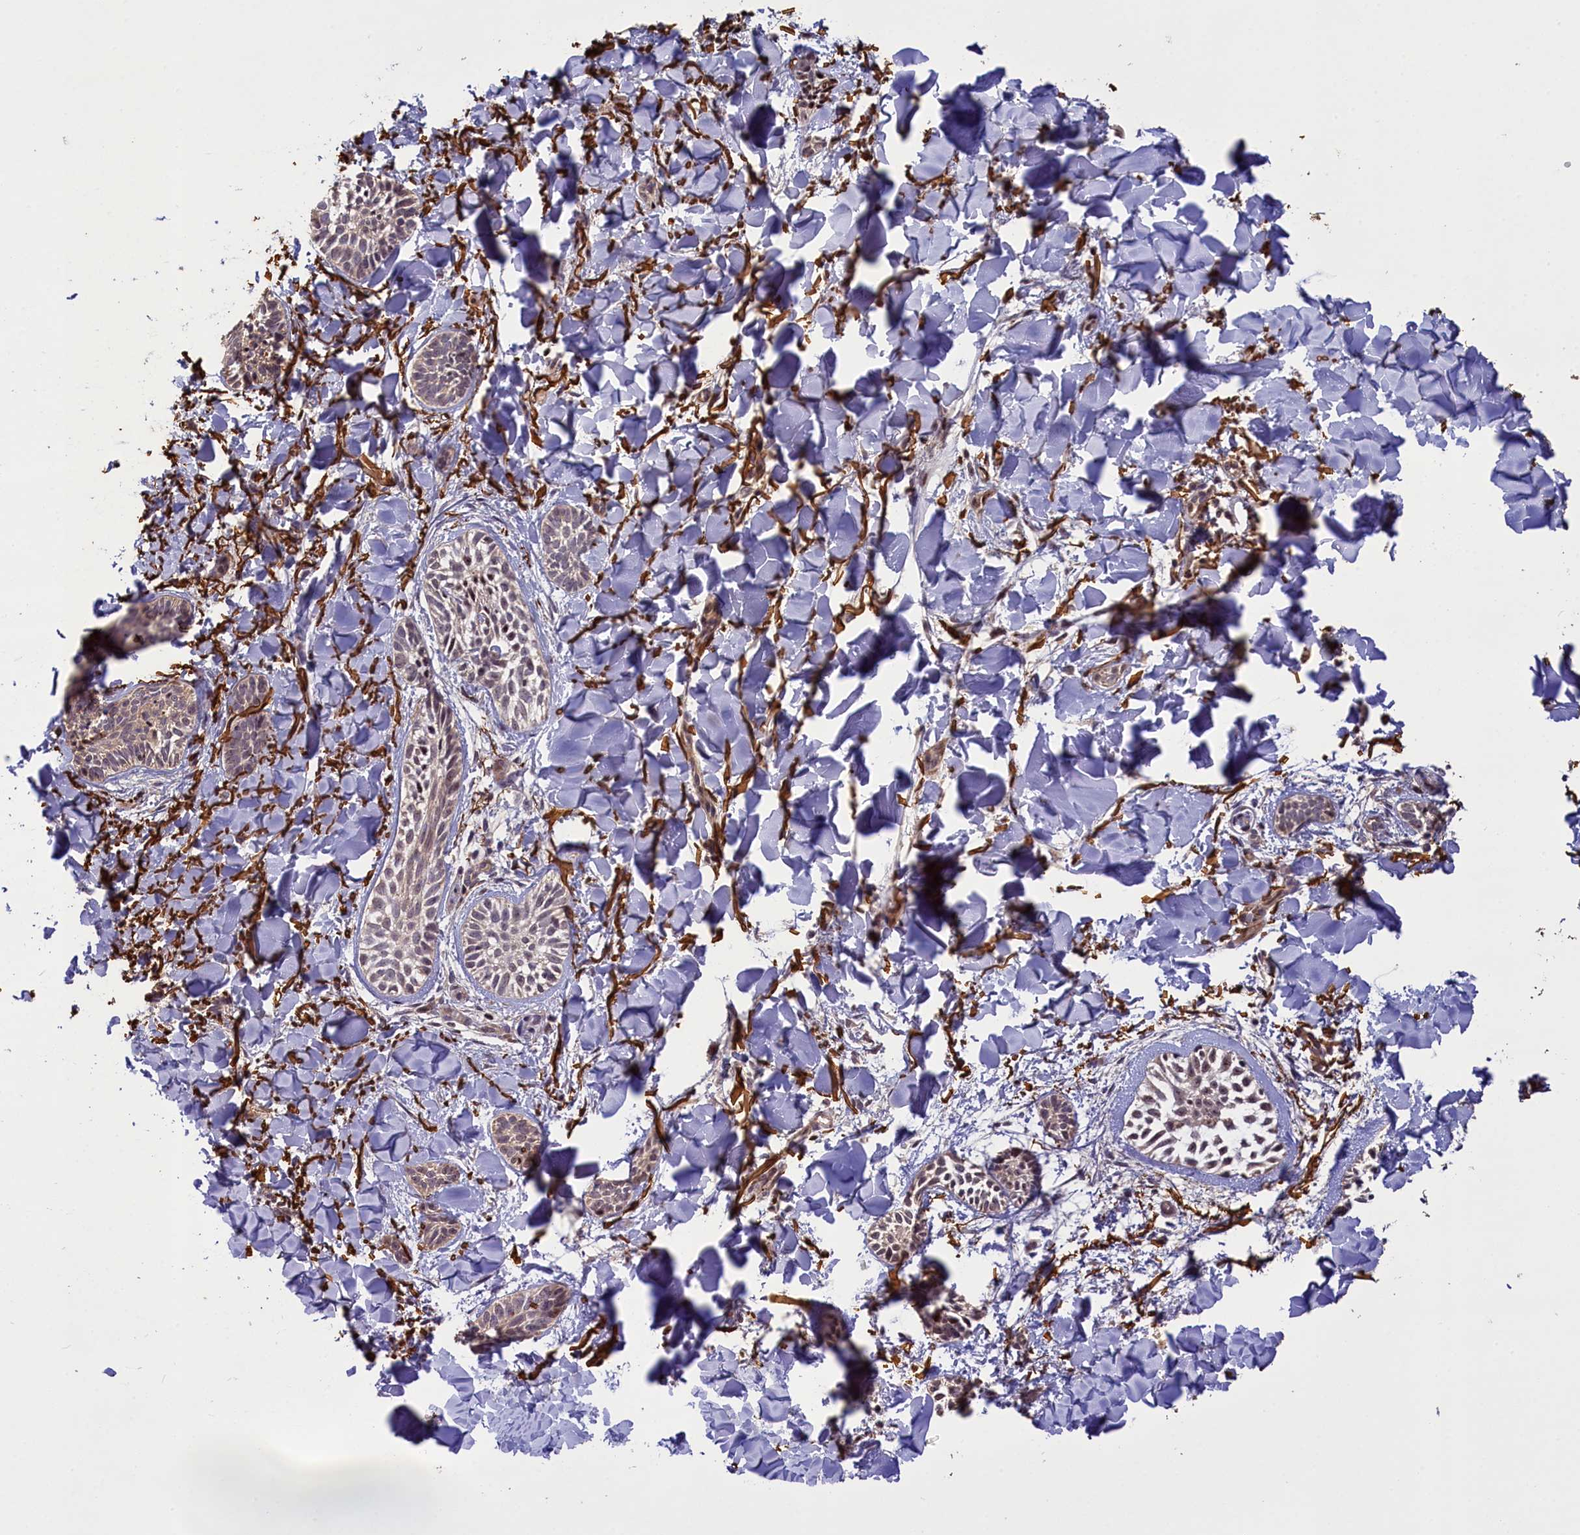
{"staining": {"intensity": "weak", "quantity": "<25%", "location": "cytoplasmic/membranous"}, "tissue": "skin cancer", "cell_type": "Tumor cells", "image_type": "cancer", "snomed": [{"axis": "morphology", "description": "Basal cell carcinoma"}, {"axis": "topography", "description": "Skin"}], "caption": "Immunohistochemical staining of human skin basal cell carcinoma demonstrates no significant positivity in tumor cells. (Brightfield microscopy of DAB immunohistochemistry (IHC) at high magnification).", "gene": "FUZ", "patient": {"sex": "female", "age": 59}}